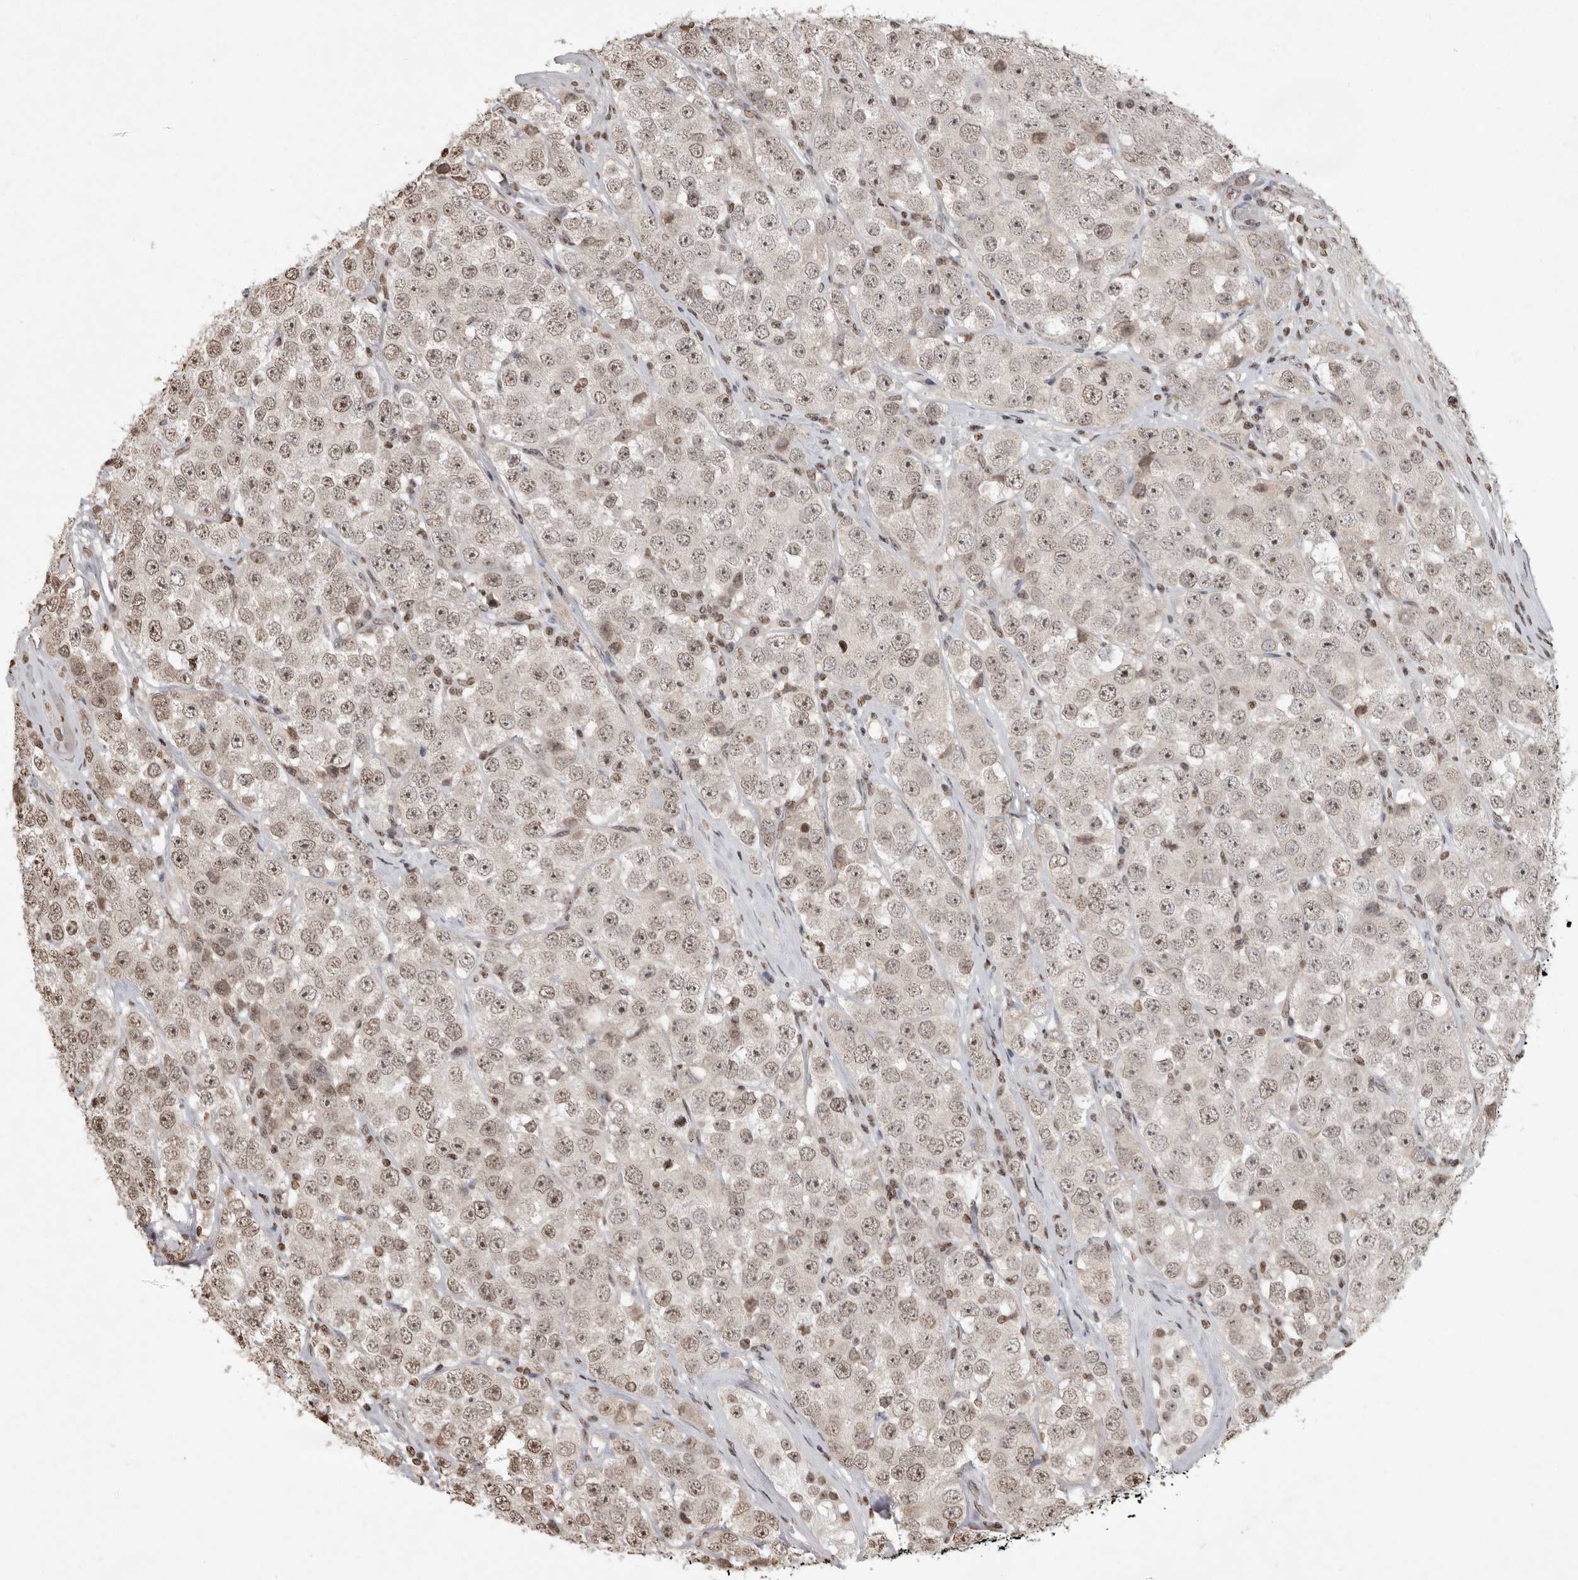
{"staining": {"intensity": "weak", "quantity": ">75%", "location": "nuclear"}, "tissue": "testis cancer", "cell_type": "Tumor cells", "image_type": "cancer", "snomed": [{"axis": "morphology", "description": "Seminoma, NOS"}, {"axis": "topography", "description": "Testis"}], "caption": "Testis cancer stained with DAB (3,3'-diaminobenzidine) immunohistochemistry reveals low levels of weak nuclear staining in about >75% of tumor cells.", "gene": "WDR45", "patient": {"sex": "male", "age": 28}}